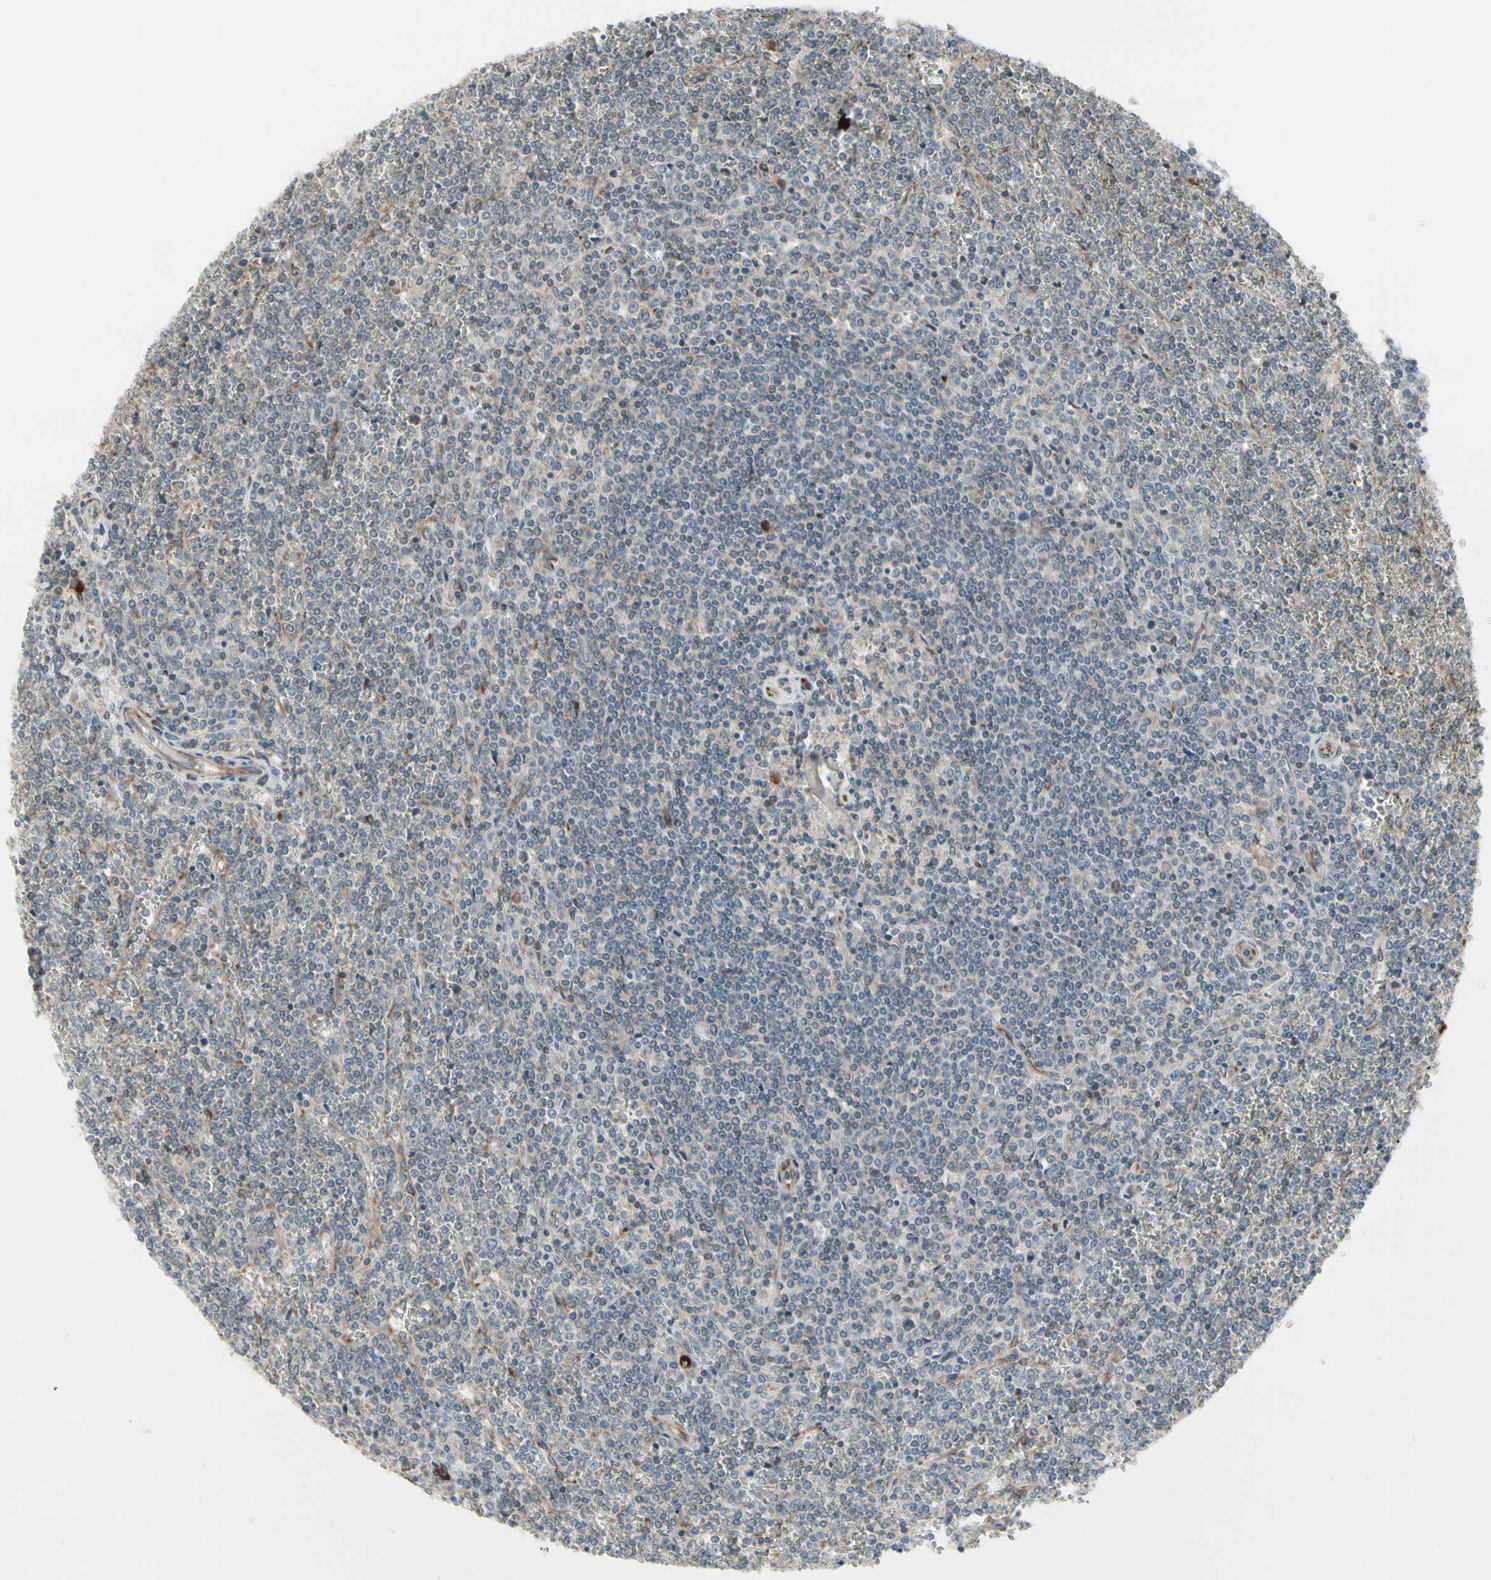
{"staining": {"intensity": "weak", "quantity": ">75%", "location": "cytoplasmic/membranous"}, "tissue": "lymphoma", "cell_type": "Tumor cells", "image_type": "cancer", "snomed": [{"axis": "morphology", "description": "Malignant lymphoma, non-Hodgkin's type, Low grade"}, {"axis": "topography", "description": "Spleen"}], "caption": "Immunohistochemistry (IHC) of lymphoma exhibits low levels of weak cytoplasmic/membranous staining in about >75% of tumor cells. The protein of interest is shown in brown color, while the nuclei are stained blue.", "gene": "FNDC3A", "patient": {"sex": "female", "age": 19}}